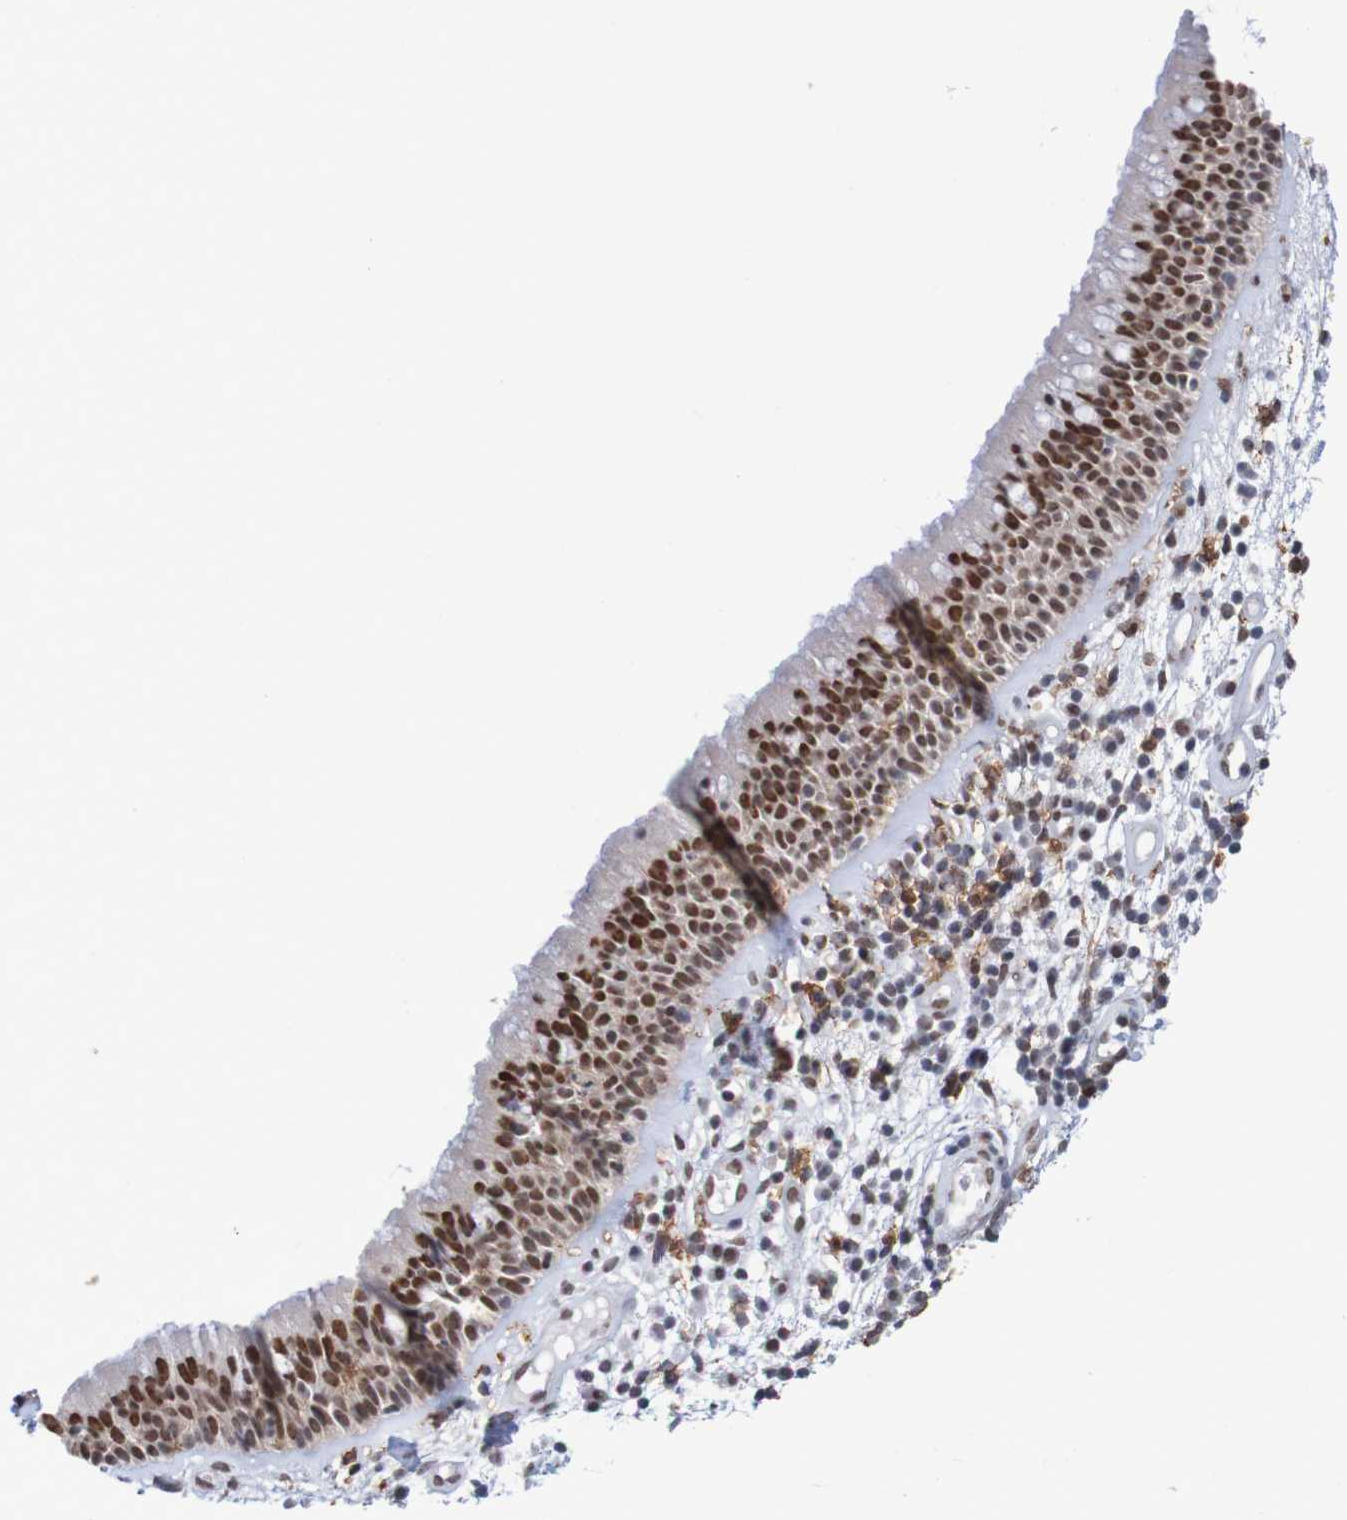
{"staining": {"intensity": "strong", "quantity": ">75%", "location": "nuclear"}, "tissue": "nasopharynx", "cell_type": "Respiratory epithelial cells", "image_type": "normal", "snomed": [{"axis": "morphology", "description": "Normal tissue, NOS"}, {"axis": "morphology", "description": "Inflammation, NOS"}, {"axis": "topography", "description": "Nasopharynx"}], "caption": "IHC image of benign human nasopharynx stained for a protein (brown), which shows high levels of strong nuclear staining in about >75% of respiratory epithelial cells.", "gene": "MRTFB", "patient": {"sex": "male", "age": 48}}